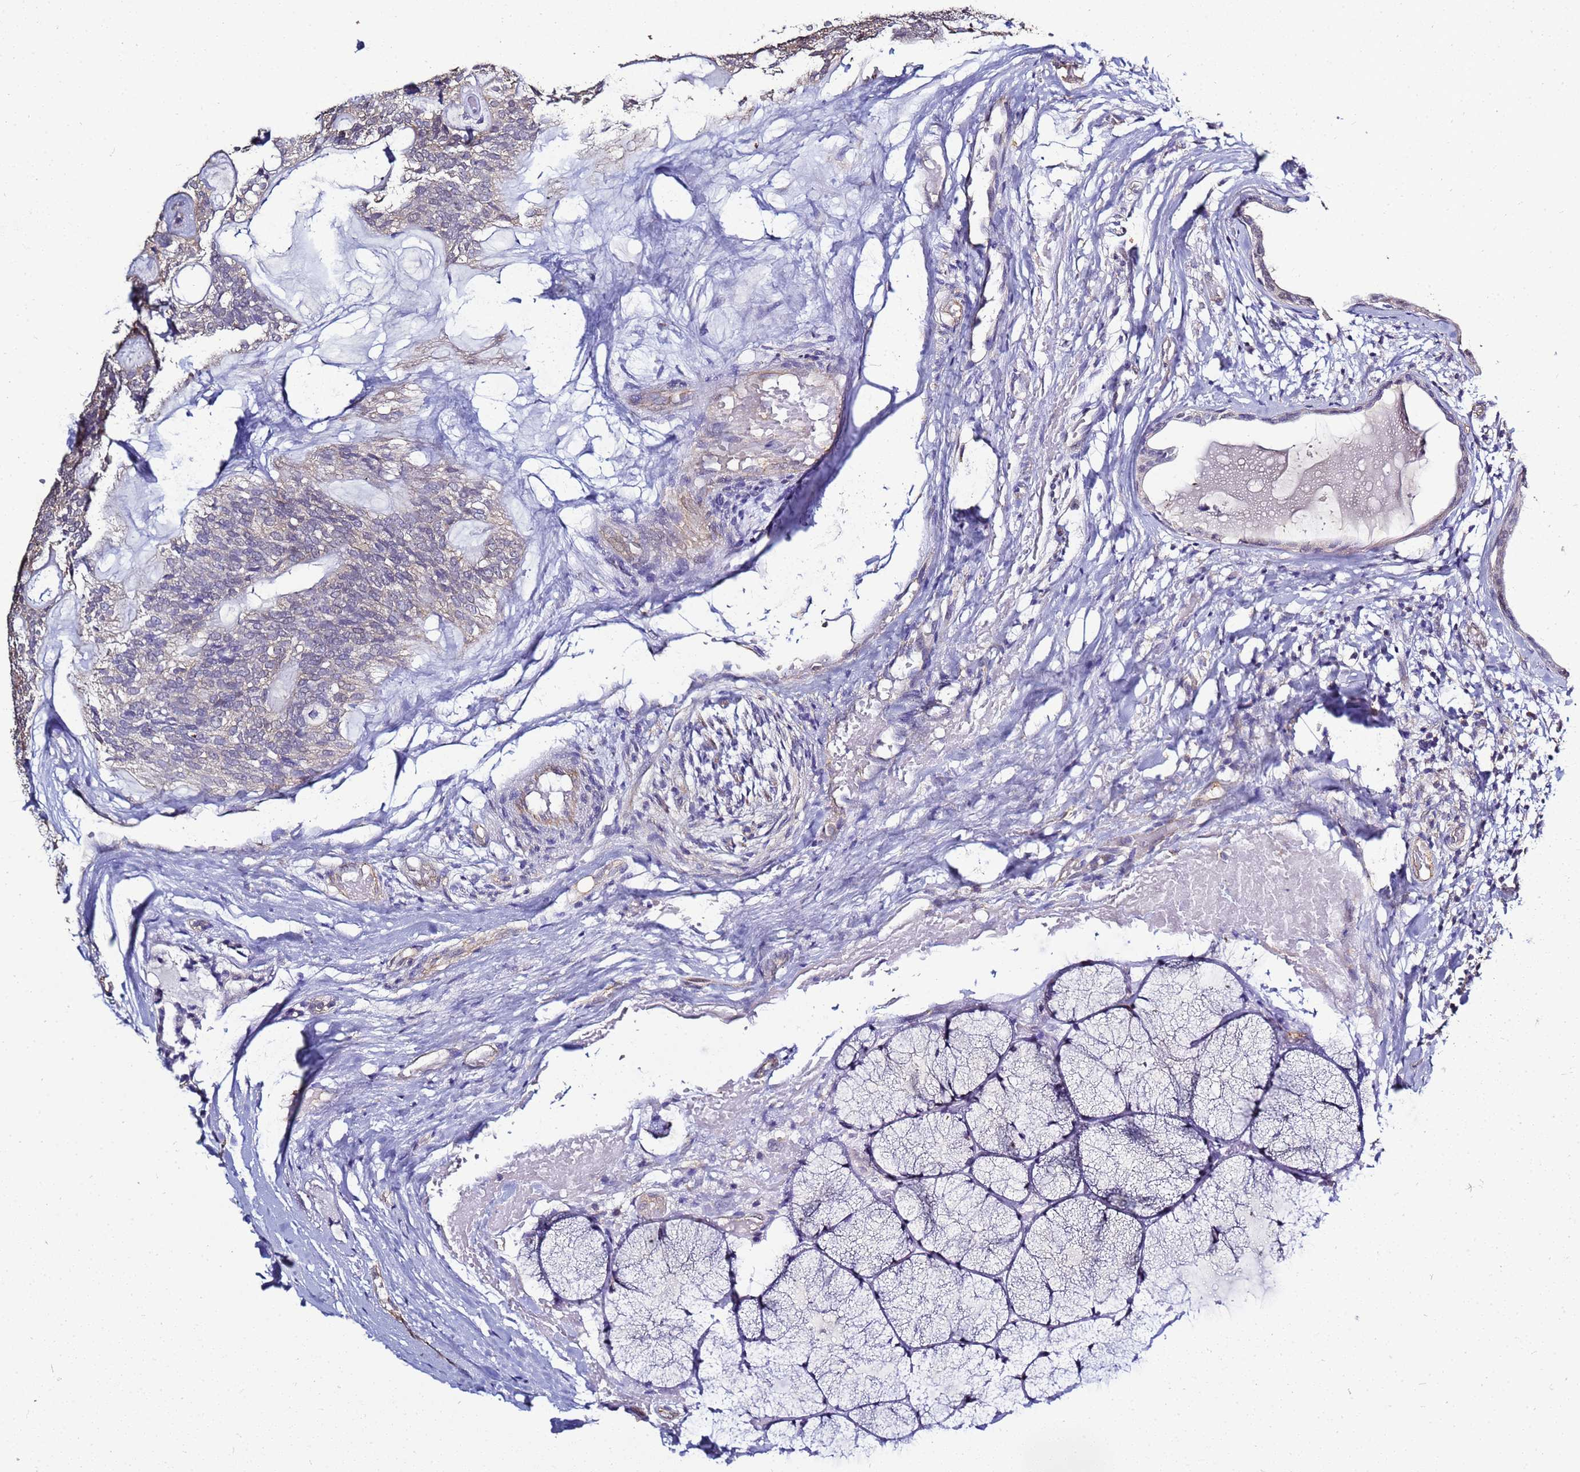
{"staining": {"intensity": "negative", "quantity": "none", "location": "none"}, "tissue": "head and neck cancer", "cell_type": "Tumor cells", "image_type": "cancer", "snomed": [{"axis": "morphology", "description": "Adenocarcinoma, NOS"}, {"axis": "topography", "description": "Head-Neck"}], "caption": "High magnification brightfield microscopy of adenocarcinoma (head and neck) stained with DAB (3,3'-diaminobenzidine) (brown) and counterstained with hematoxylin (blue): tumor cells show no significant positivity.", "gene": "ENOPH1", "patient": {"sex": "male", "age": 66}}